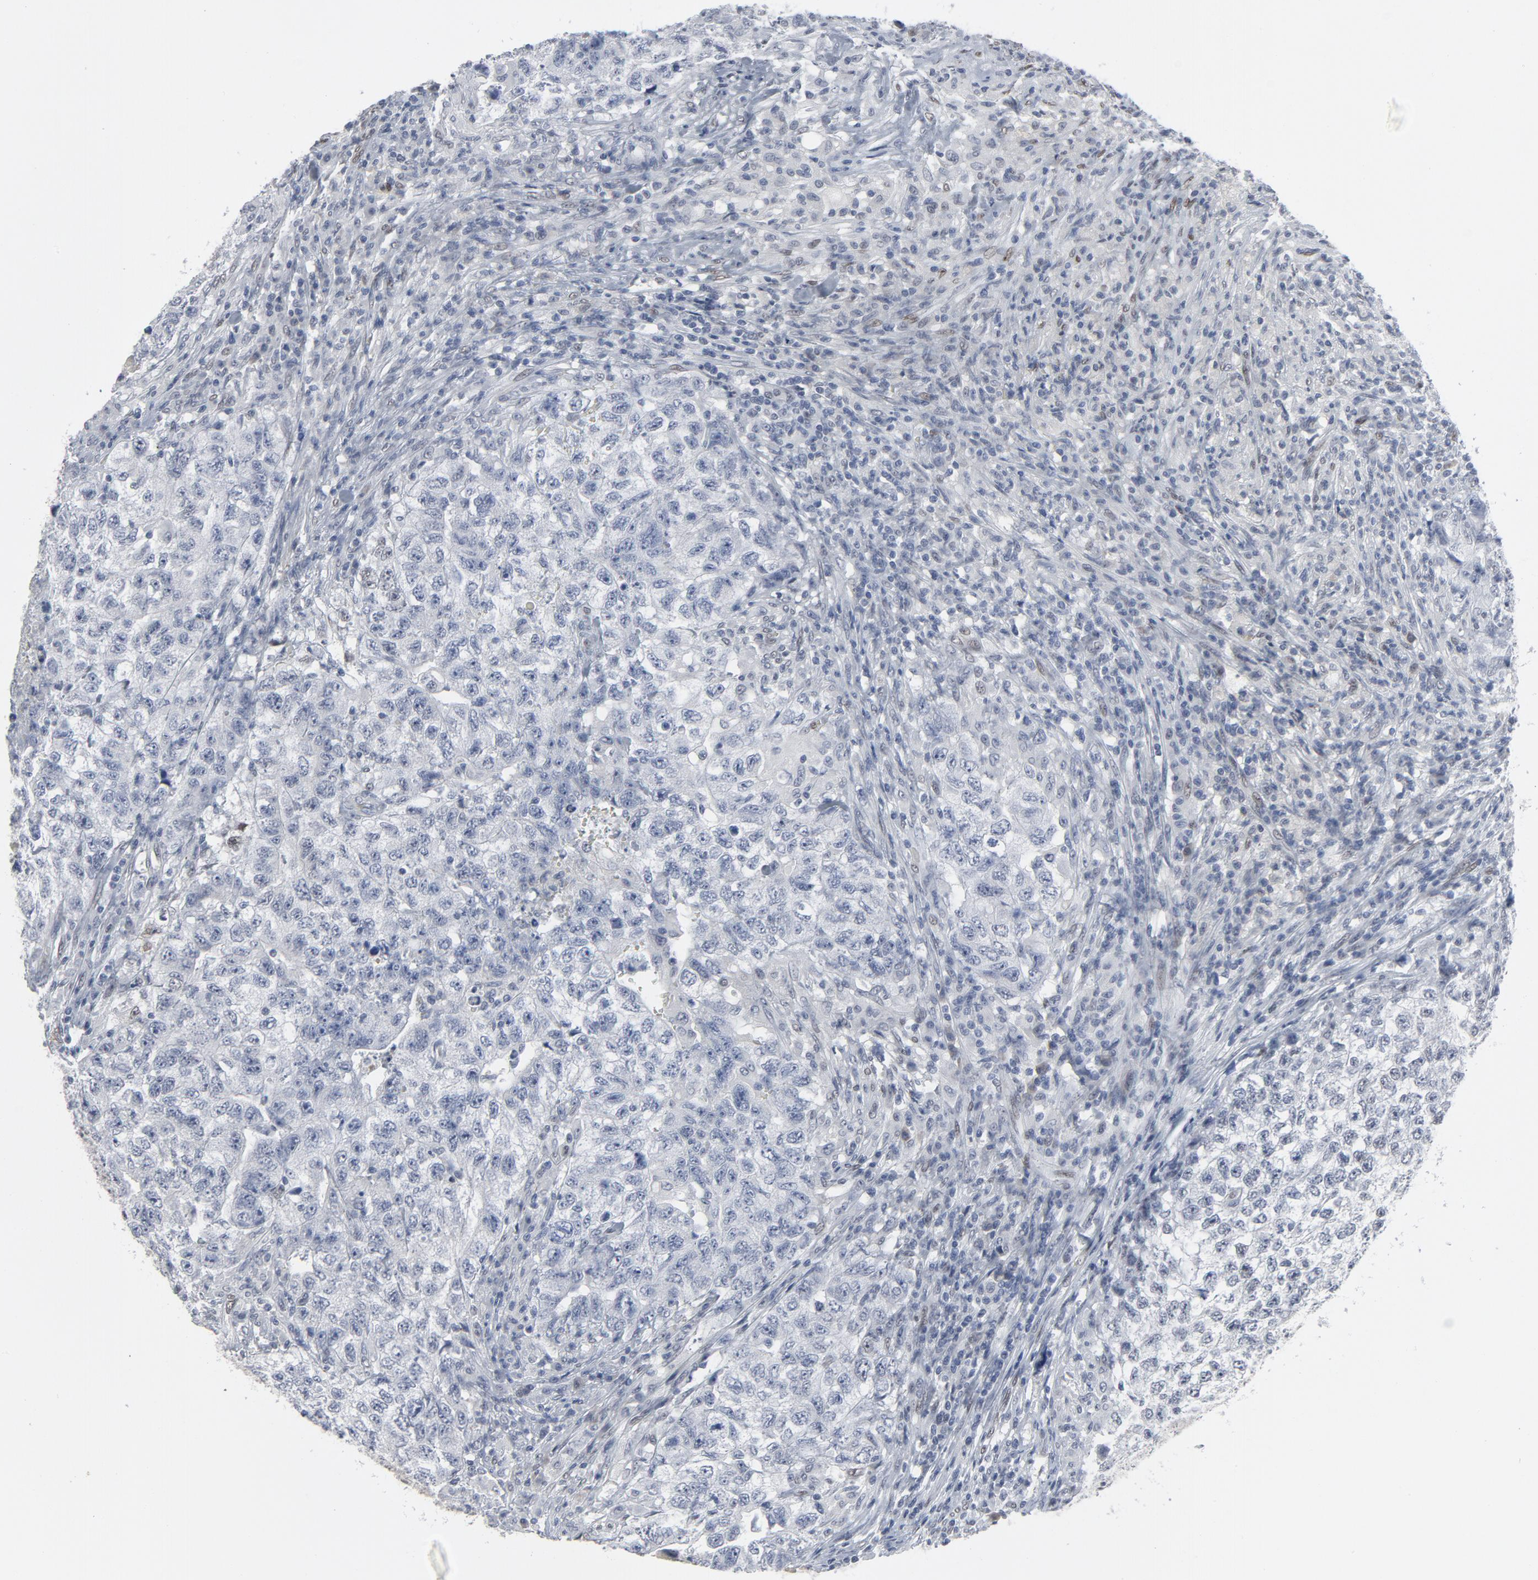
{"staining": {"intensity": "negative", "quantity": "none", "location": "none"}, "tissue": "testis cancer", "cell_type": "Tumor cells", "image_type": "cancer", "snomed": [{"axis": "morphology", "description": "Carcinoma, Embryonal, NOS"}, {"axis": "topography", "description": "Testis"}], "caption": "An IHC histopathology image of embryonal carcinoma (testis) is shown. There is no staining in tumor cells of embryonal carcinoma (testis).", "gene": "ATF7", "patient": {"sex": "male", "age": 21}}